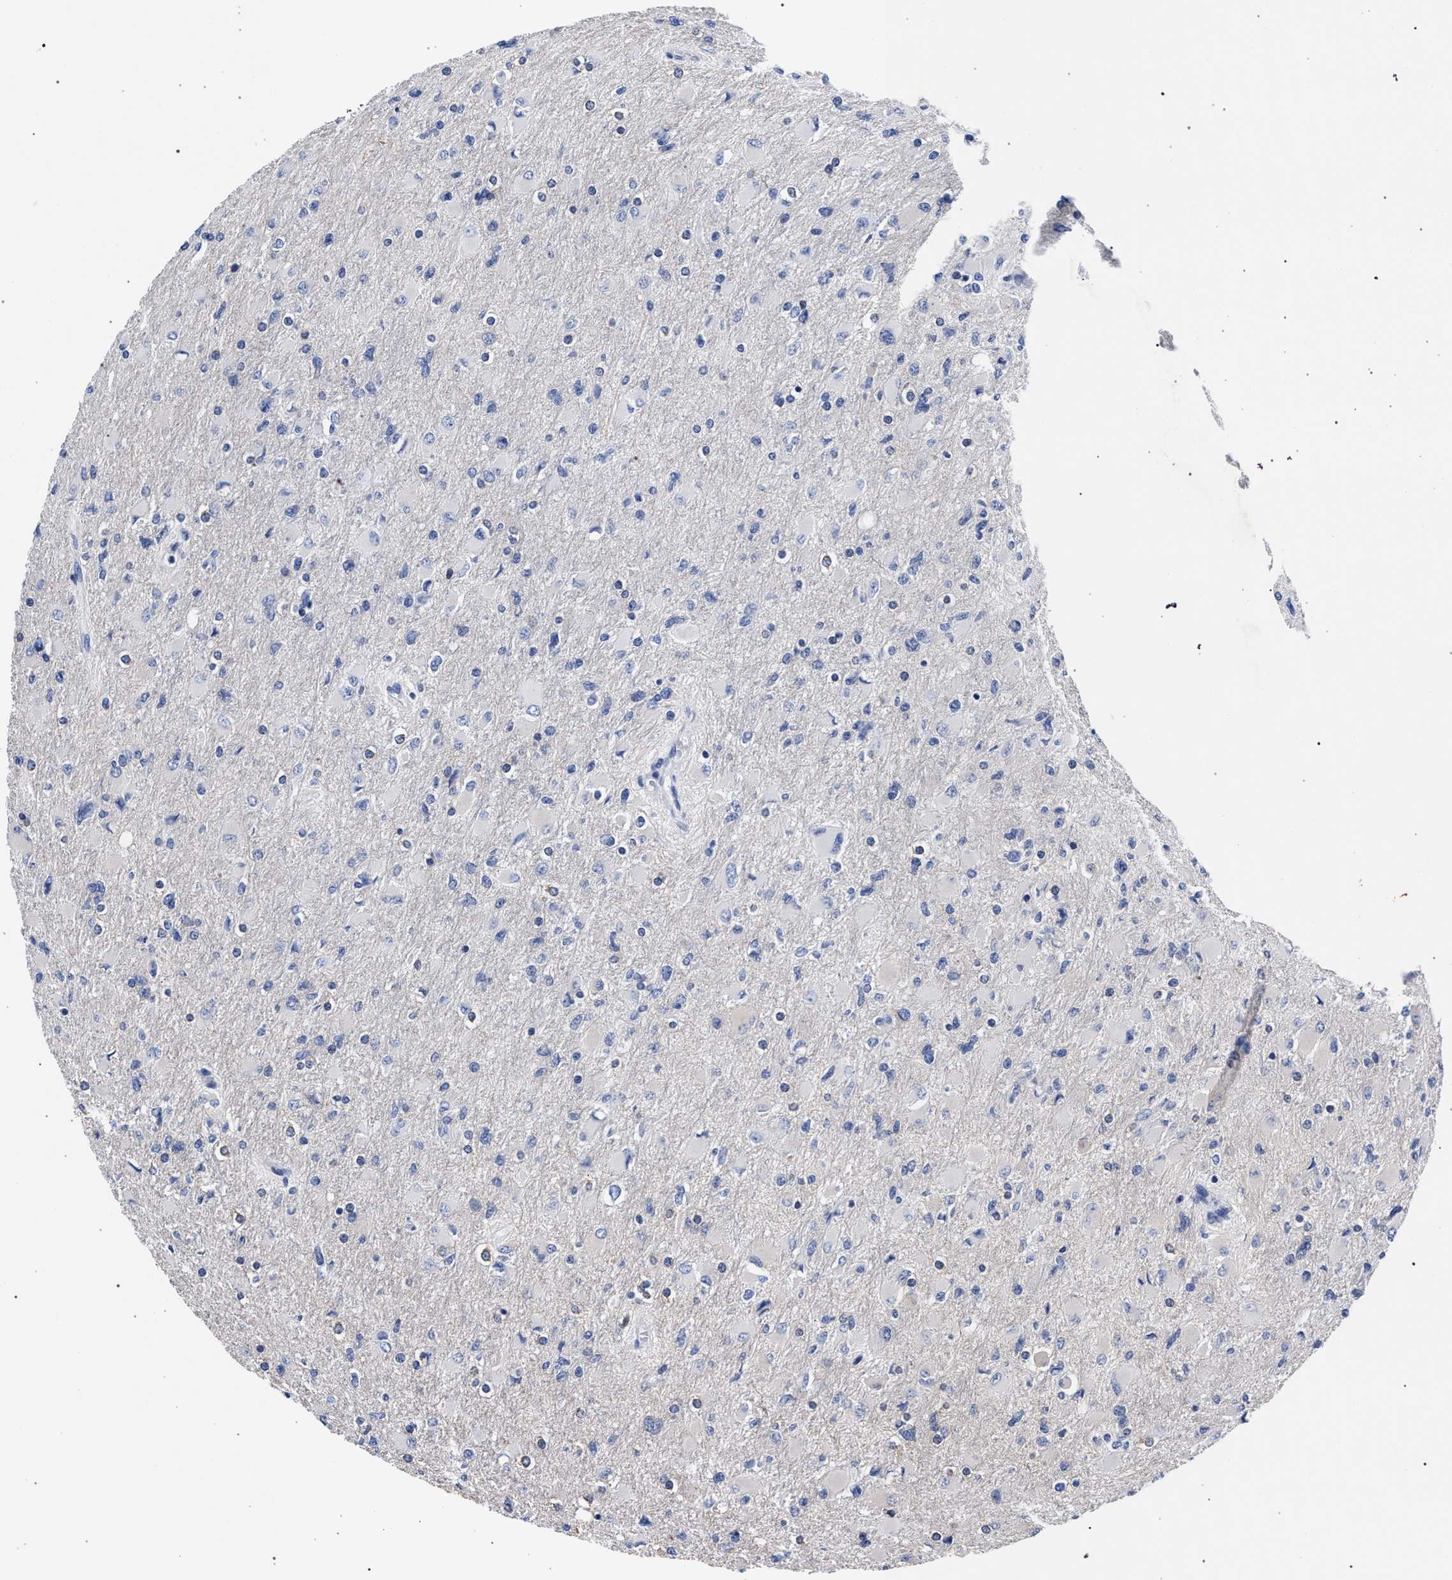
{"staining": {"intensity": "negative", "quantity": "none", "location": "none"}, "tissue": "glioma", "cell_type": "Tumor cells", "image_type": "cancer", "snomed": [{"axis": "morphology", "description": "Glioma, malignant, High grade"}, {"axis": "topography", "description": "Cerebral cortex"}], "caption": "Immunohistochemistry (IHC) histopathology image of human glioma stained for a protein (brown), which shows no expression in tumor cells.", "gene": "AKAP4", "patient": {"sex": "female", "age": 36}}